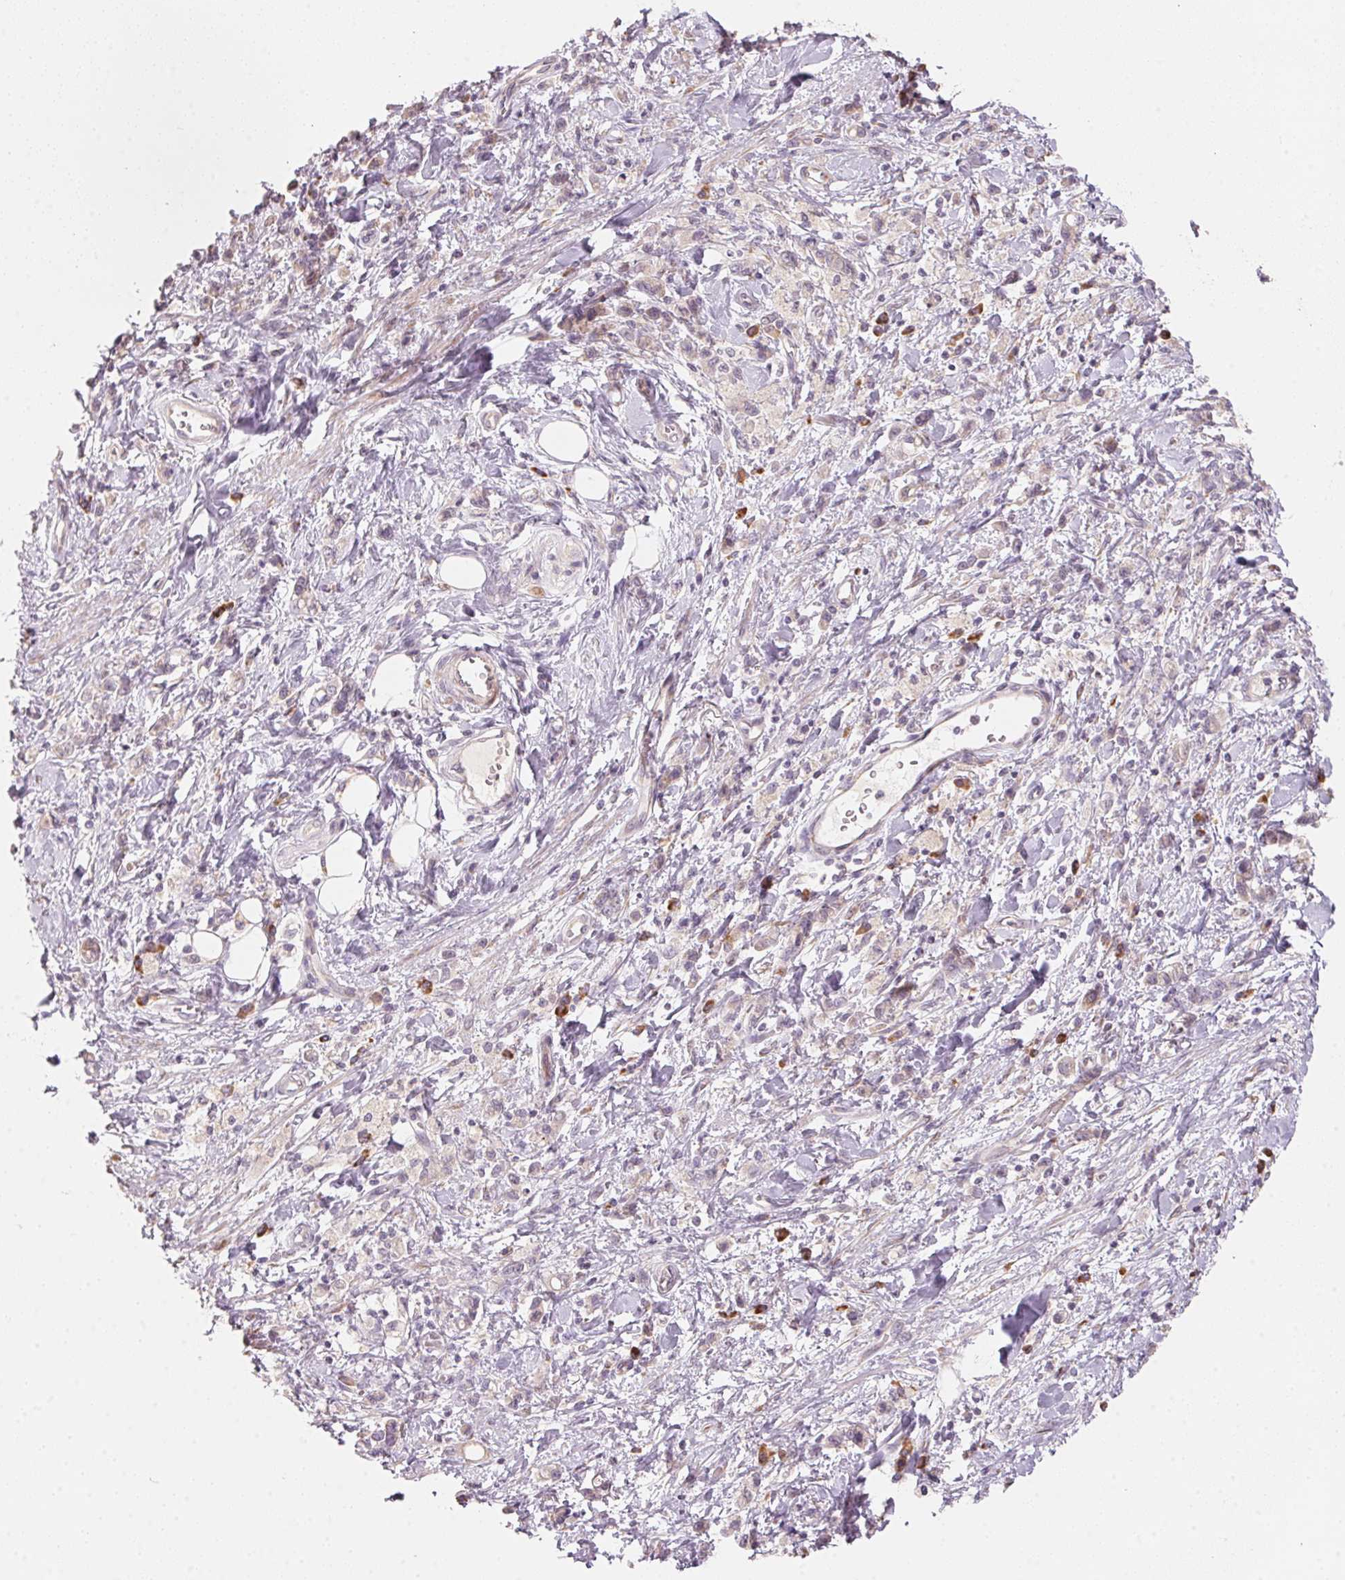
{"staining": {"intensity": "negative", "quantity": "none", "location": "none"}, "tissue": "stomach cancer", "cell_type": "Tumor cells", "image_type": "cancer", "snomed": [{"axis": "morphology", "description": "Adenocarcinoma, NOS"}, {"axis": "topography", "description": "Stomach"}], "caption": "Photomicrograph shows no significant protein expression in tumor cells of stomach cancer (adenocarcinoma).", "gene": "BLOC1S2", "patient": {"sex": "male", "age": 77}}